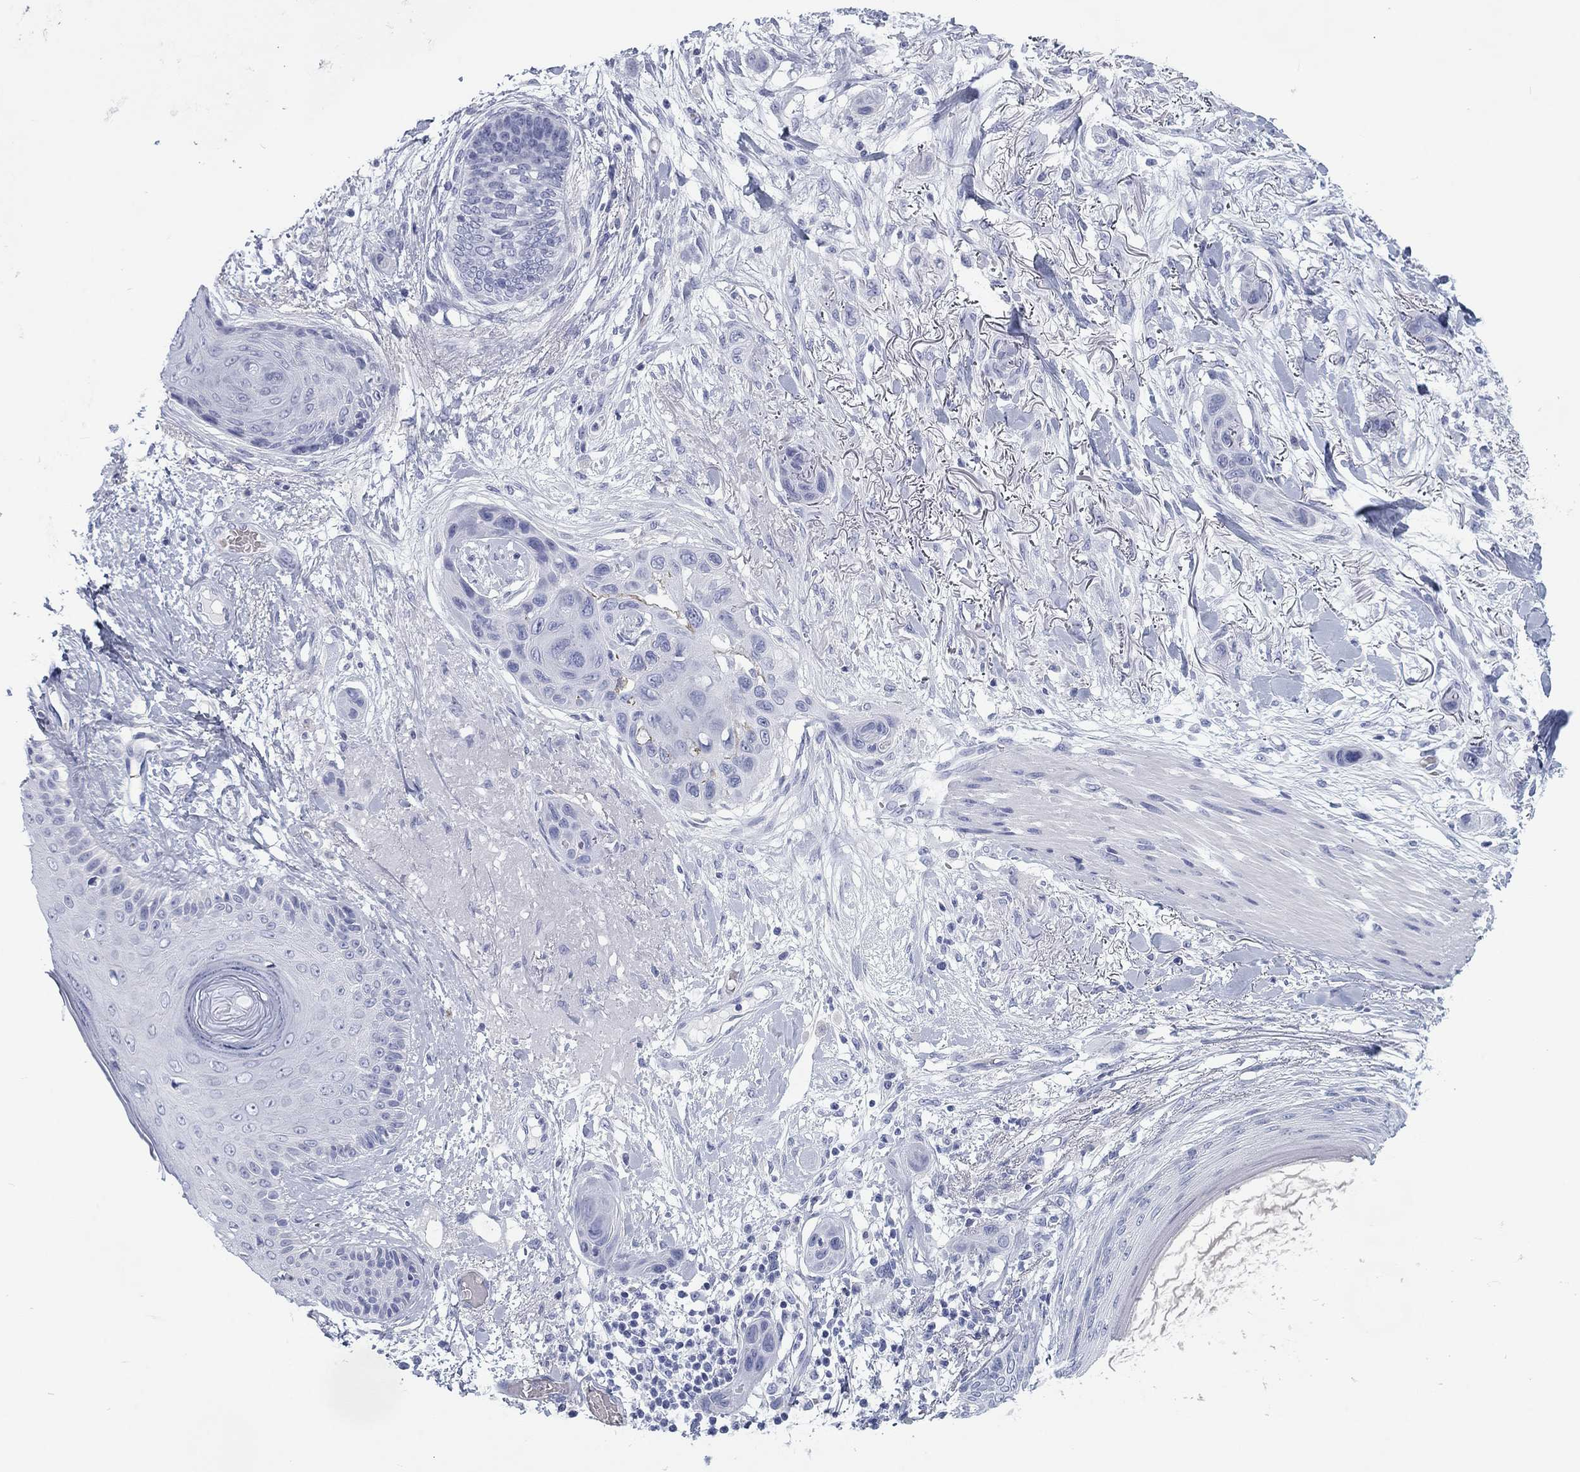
{"staining": {"intensity": "negative", "quantity": "none", "location": "none"}, "tissue": "skin cancer", "cell_type": "Tumor cells", "image_type": "cancer", "snomed": [{"axis": "morphology", "description": "Squamous cell carcinoma, NOS"}, {"axis": "topography", "description": "Skin"}], "caption": "Immunohistochemical staining of human skin cancer (squamous cell carcinoma) displays no significant staining in tumor cells.", "gene": "CALB1", "patient": {"sex": "male", "age": 79}}